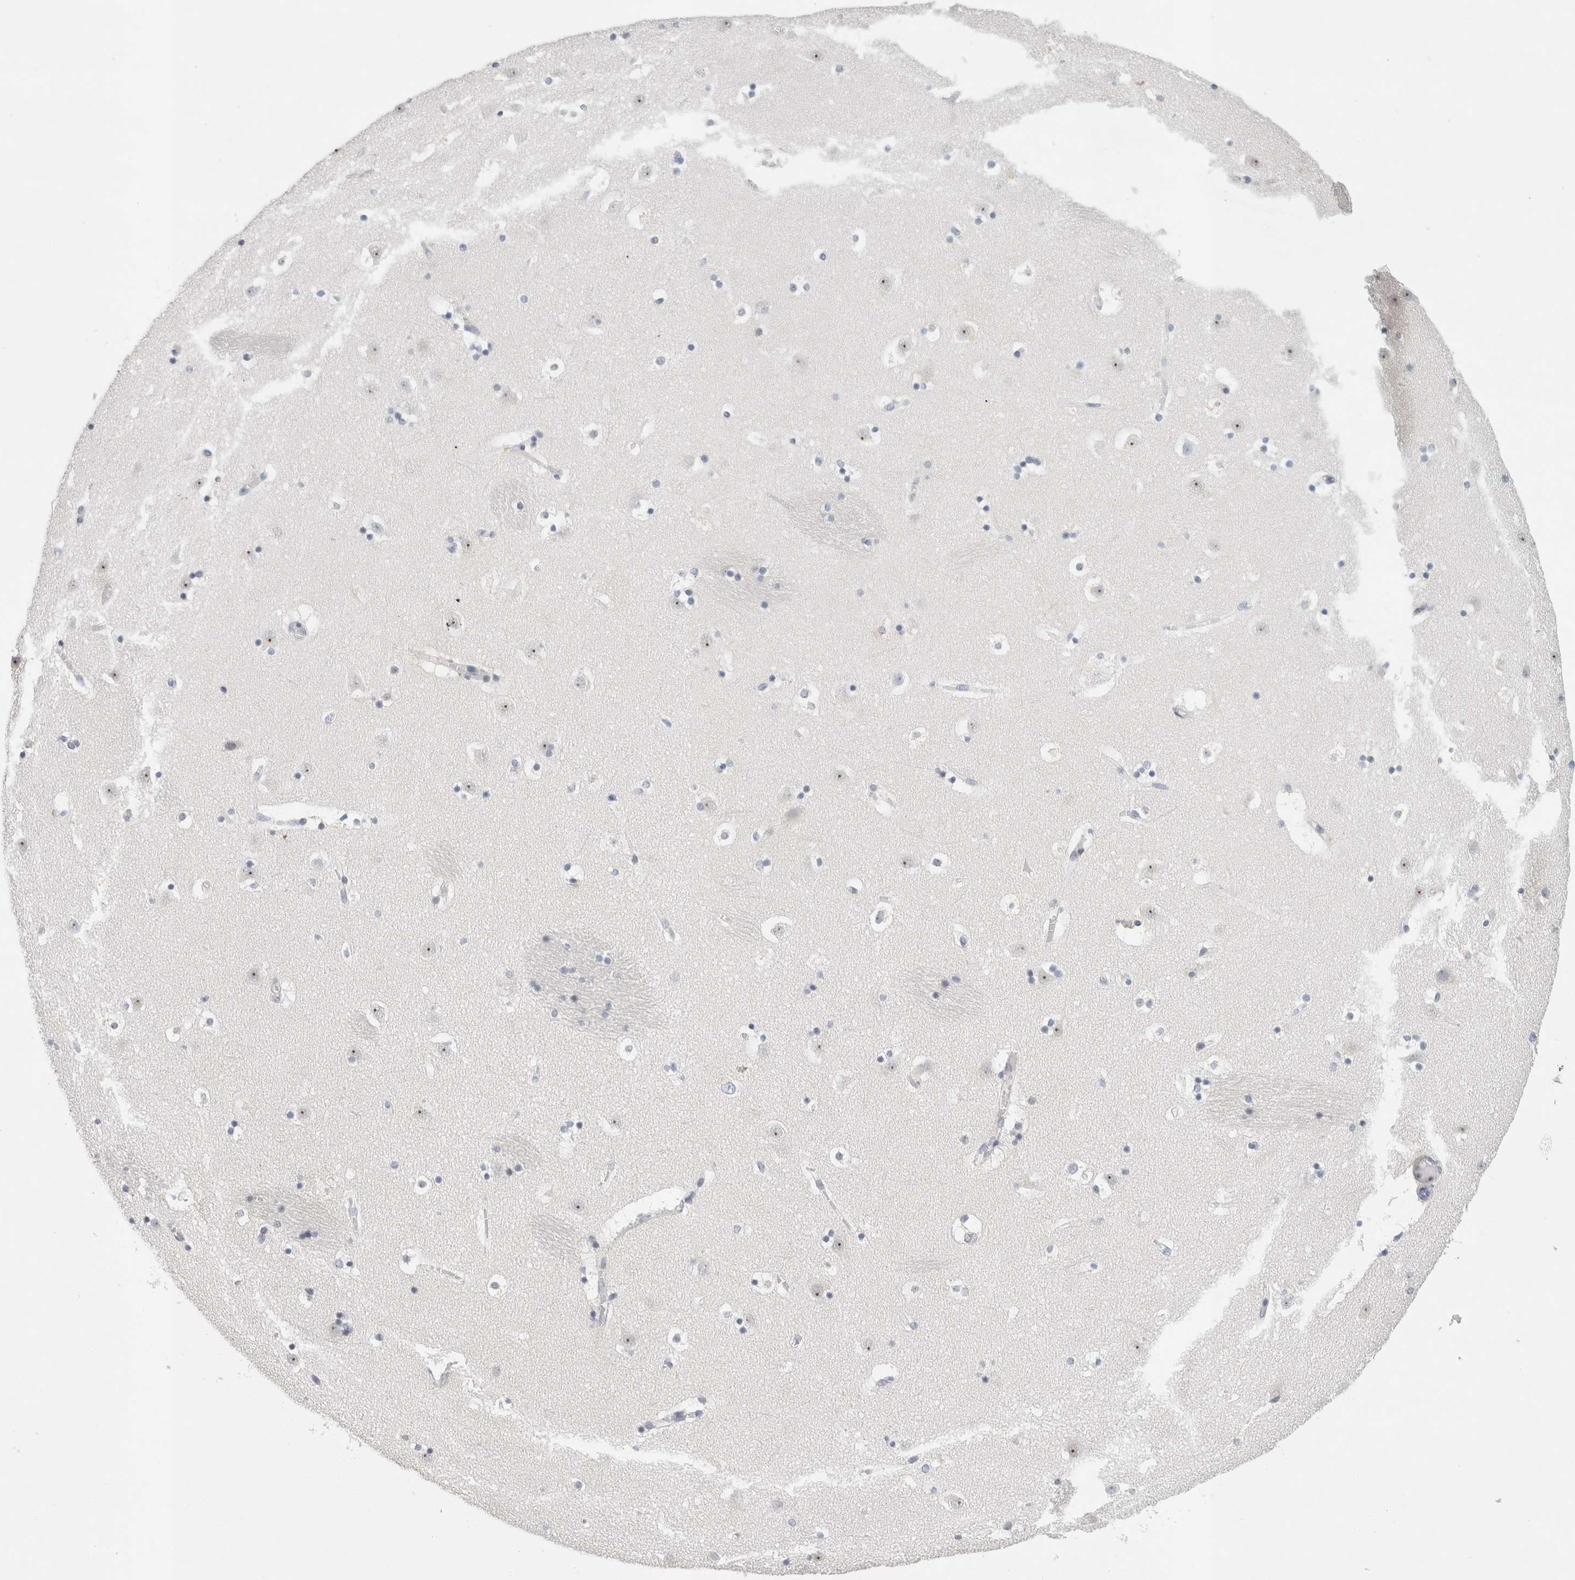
{"staining": {"intensity": "moderate", "quantity": "<25%", "location": "cytoplasmic/membranous"}, "tissue": "caudate", "cell_type": "Glial cells", "image_type": "normal", "snomed": [{"axis": "morphology", "description": "Normal tissue, NOS"}, {"axis": "topography", "description": "Lateral ventricle wall"}], "caption": "An image of caudate stained for a protein reveals moderate cytoplasmic/membranous brown staining in glial cells.", "gene": "STK31", "patient": {"sex": "male", "age": 45}}